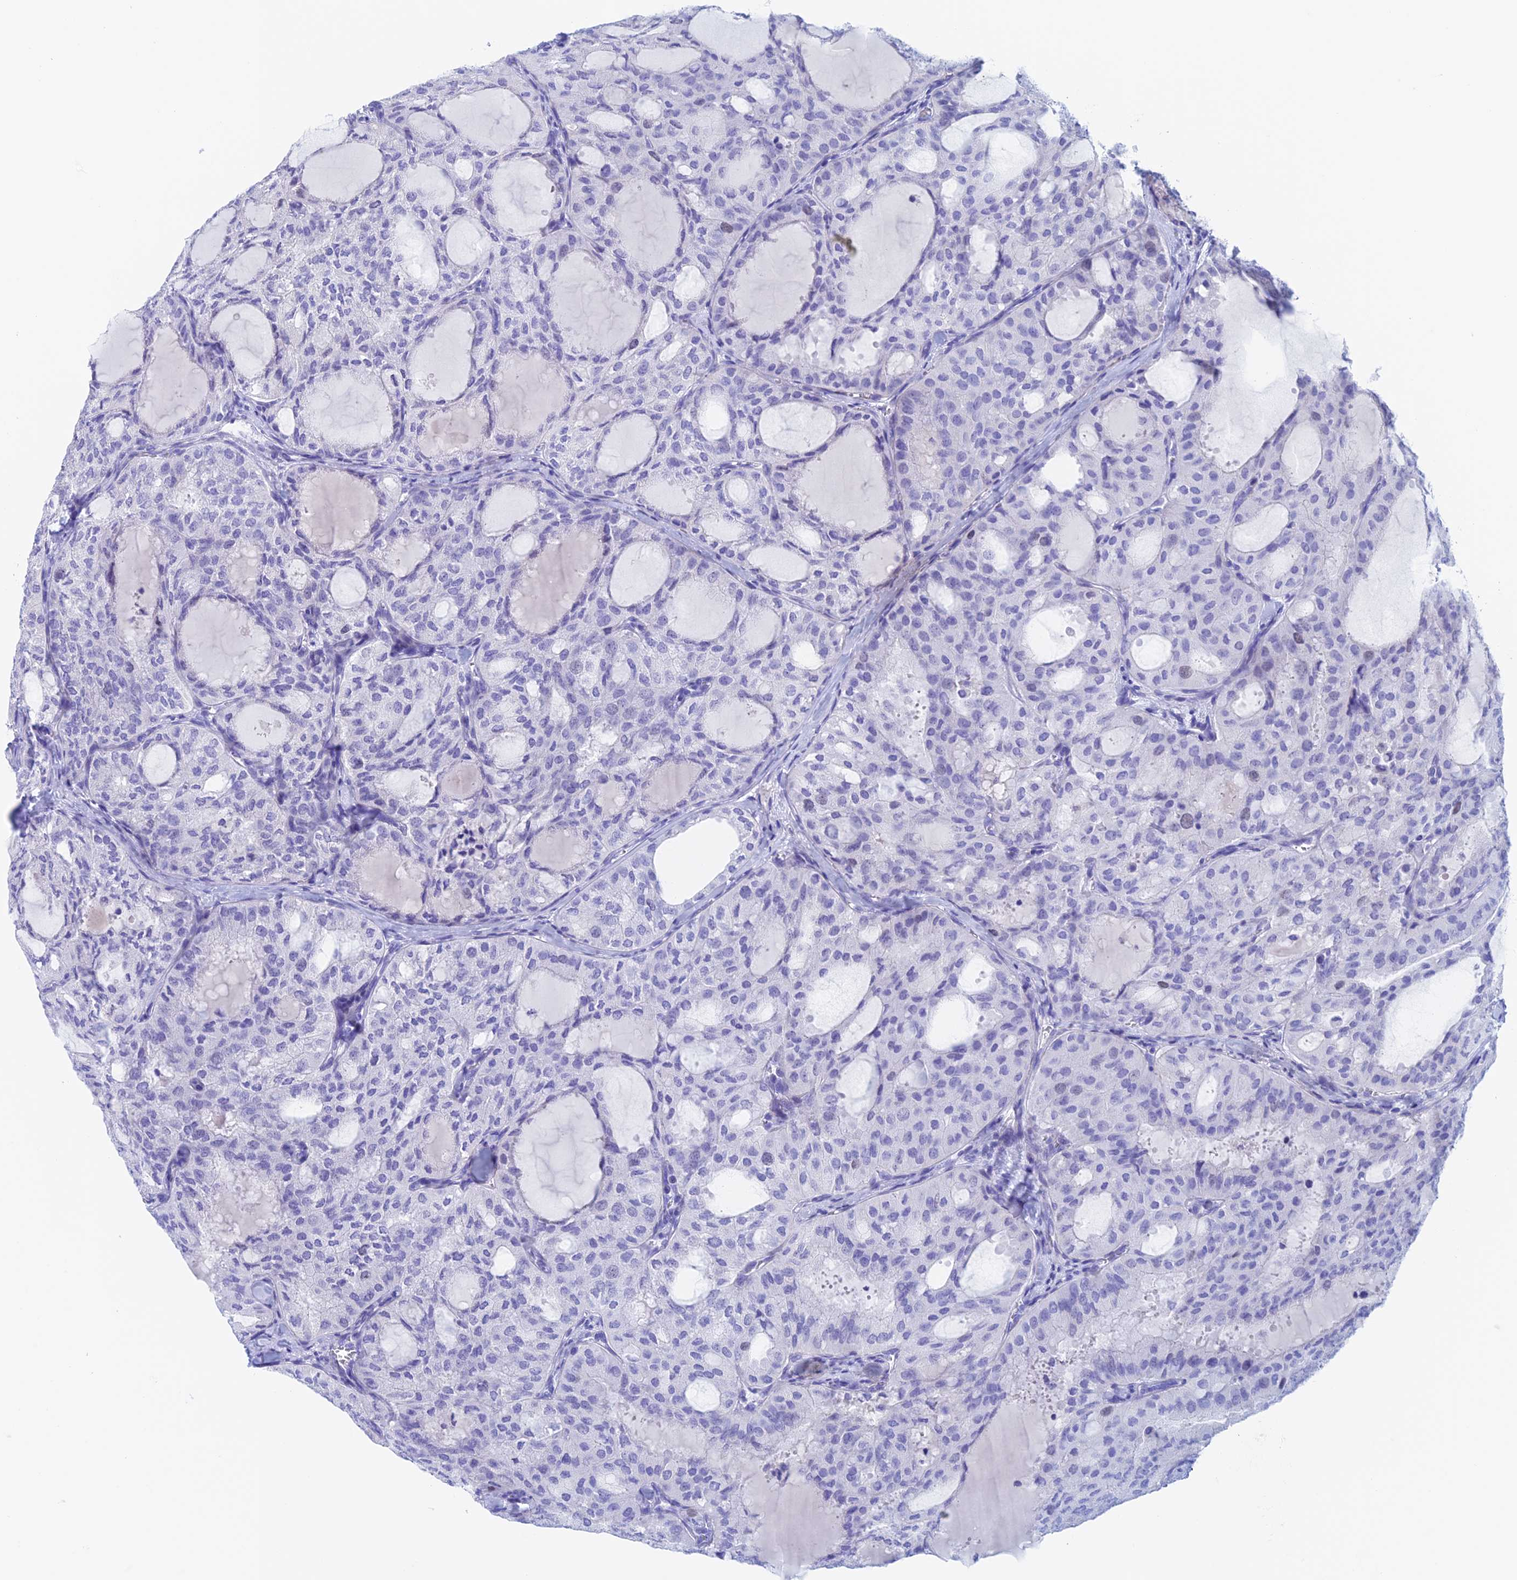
{"staining": {"intensity": "negative", "quantity": "none", "location": "none"}, "tissue": "thyroid cancer", "cell_type": "Tumor cells", "image_type": "cancer", "snomed": [{"axis": "morphology", "description": "Follicular adenoma carcinoma, NOS"}, {"axis": "topography", "description": "Thyroid gland"}], "caption": "Human thyroid follicular adenoma carcinoma stained for a protein using IHC exhibits no staining in tumor cells.", "gene": "PSMC3IP", "patient": {"sex": "male", "age": 75}}